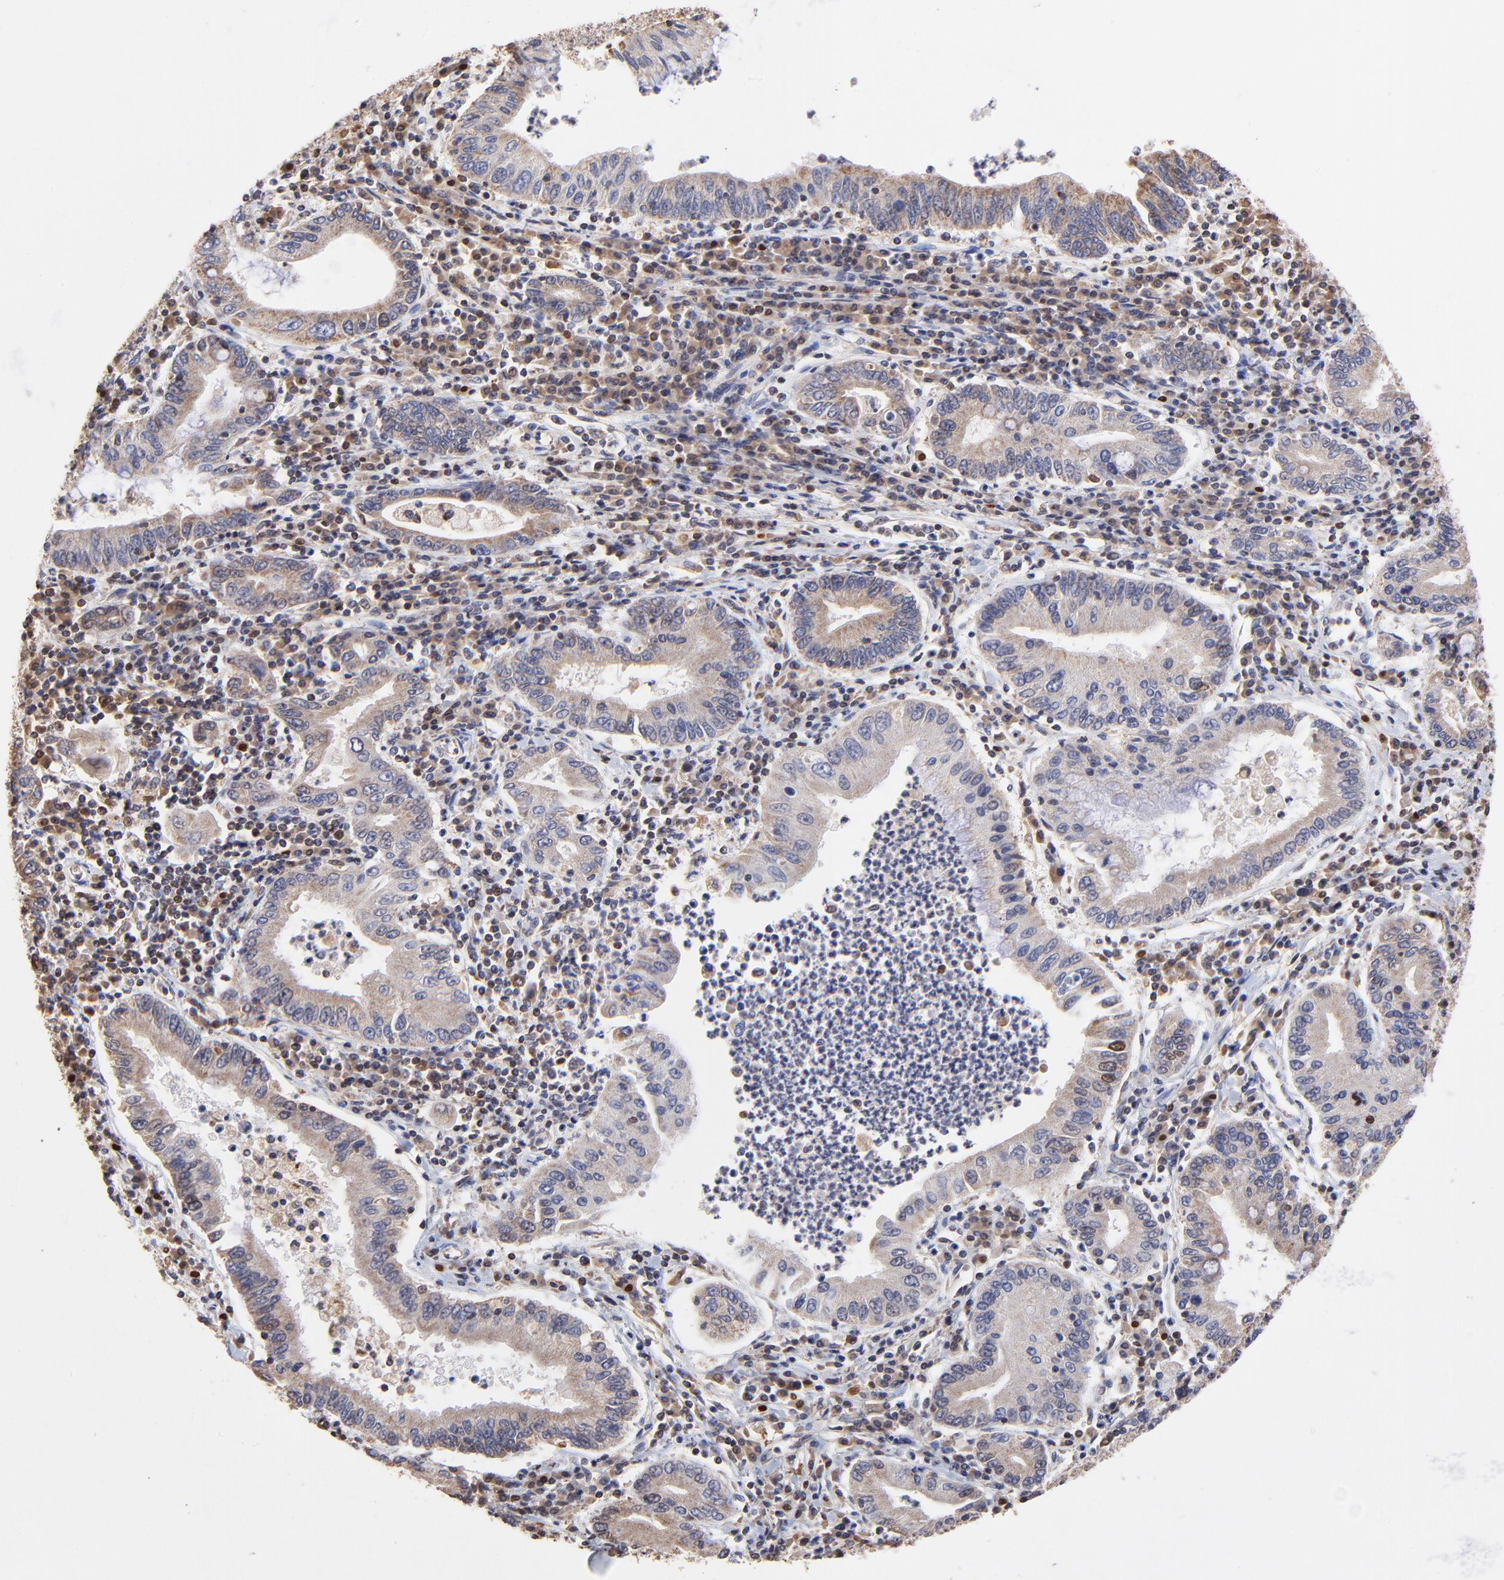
{"staining": {"intensity": "moderate", "quantity": ">75%", "location": "cytoplasmic/membranous"}, "tissue": "stomach cancer", "cell_type": "Tumor cells", "image_type": "cancer", "snomed": [{"axis": "morphology", "description": "Normal tissue, NOS"}, {"axis": "morphology", "description": "Adenocarcinoma, NOS"}, {"axis": "topography", "description": "Esophagus"}, {"axis": "topography", "description": "Stomach, upper"}, {"axis": "topography", "description": "Peripheral nerve tissue"}], "caption": "Immunohistochemical staining of human stomach adenocarcinoma shows medium levels of moderate cytoplasmic/membranous protein staining in about >75% of tumor cells.", "gene": "SSBP1", "patient": {"sex": "male", "age": 62}}